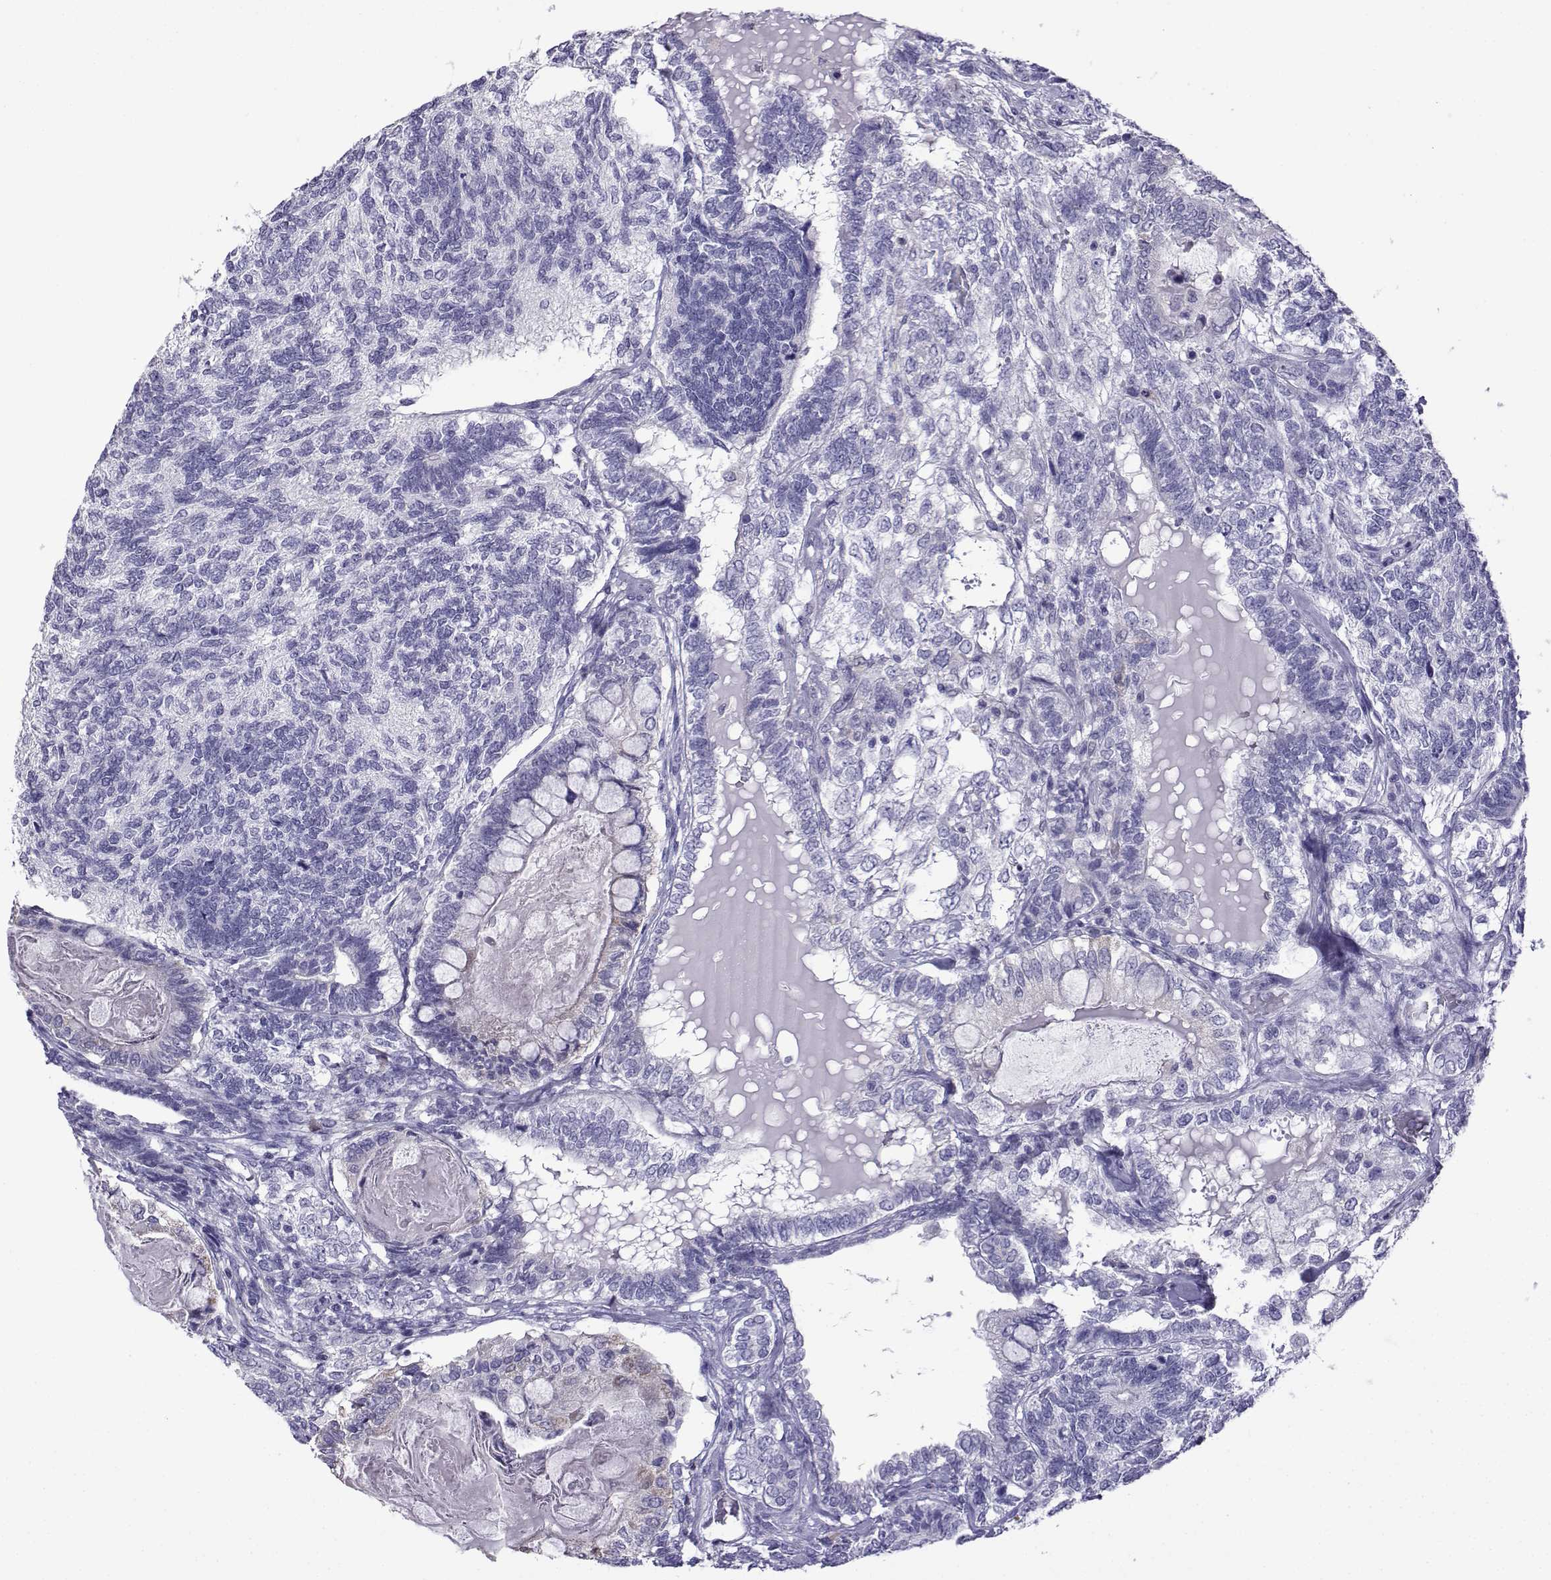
{"staining": {"intensity": "weak", "quantity": "<25%", "location": "cytoplasmic/membranous"}, "tissue": "testis cancer", "cell_type": "Tumor cells", "image_type": "cancer", "snomed": [{"axis": "morphology", "description": "Seminoma, NOS"}, {"axis": "morphology", "description": "Carcinoma, Embryonal, NOS"}, {"axis": "topography", "description": "Testis"}], "caption": "High power microscopy image of an IHC histopathology image of embryonal carcinoma (testis), revealing no significant expression in tumor cells.", "gene": "CFAP70", "patient": {"sex": "male", "age": 41}}